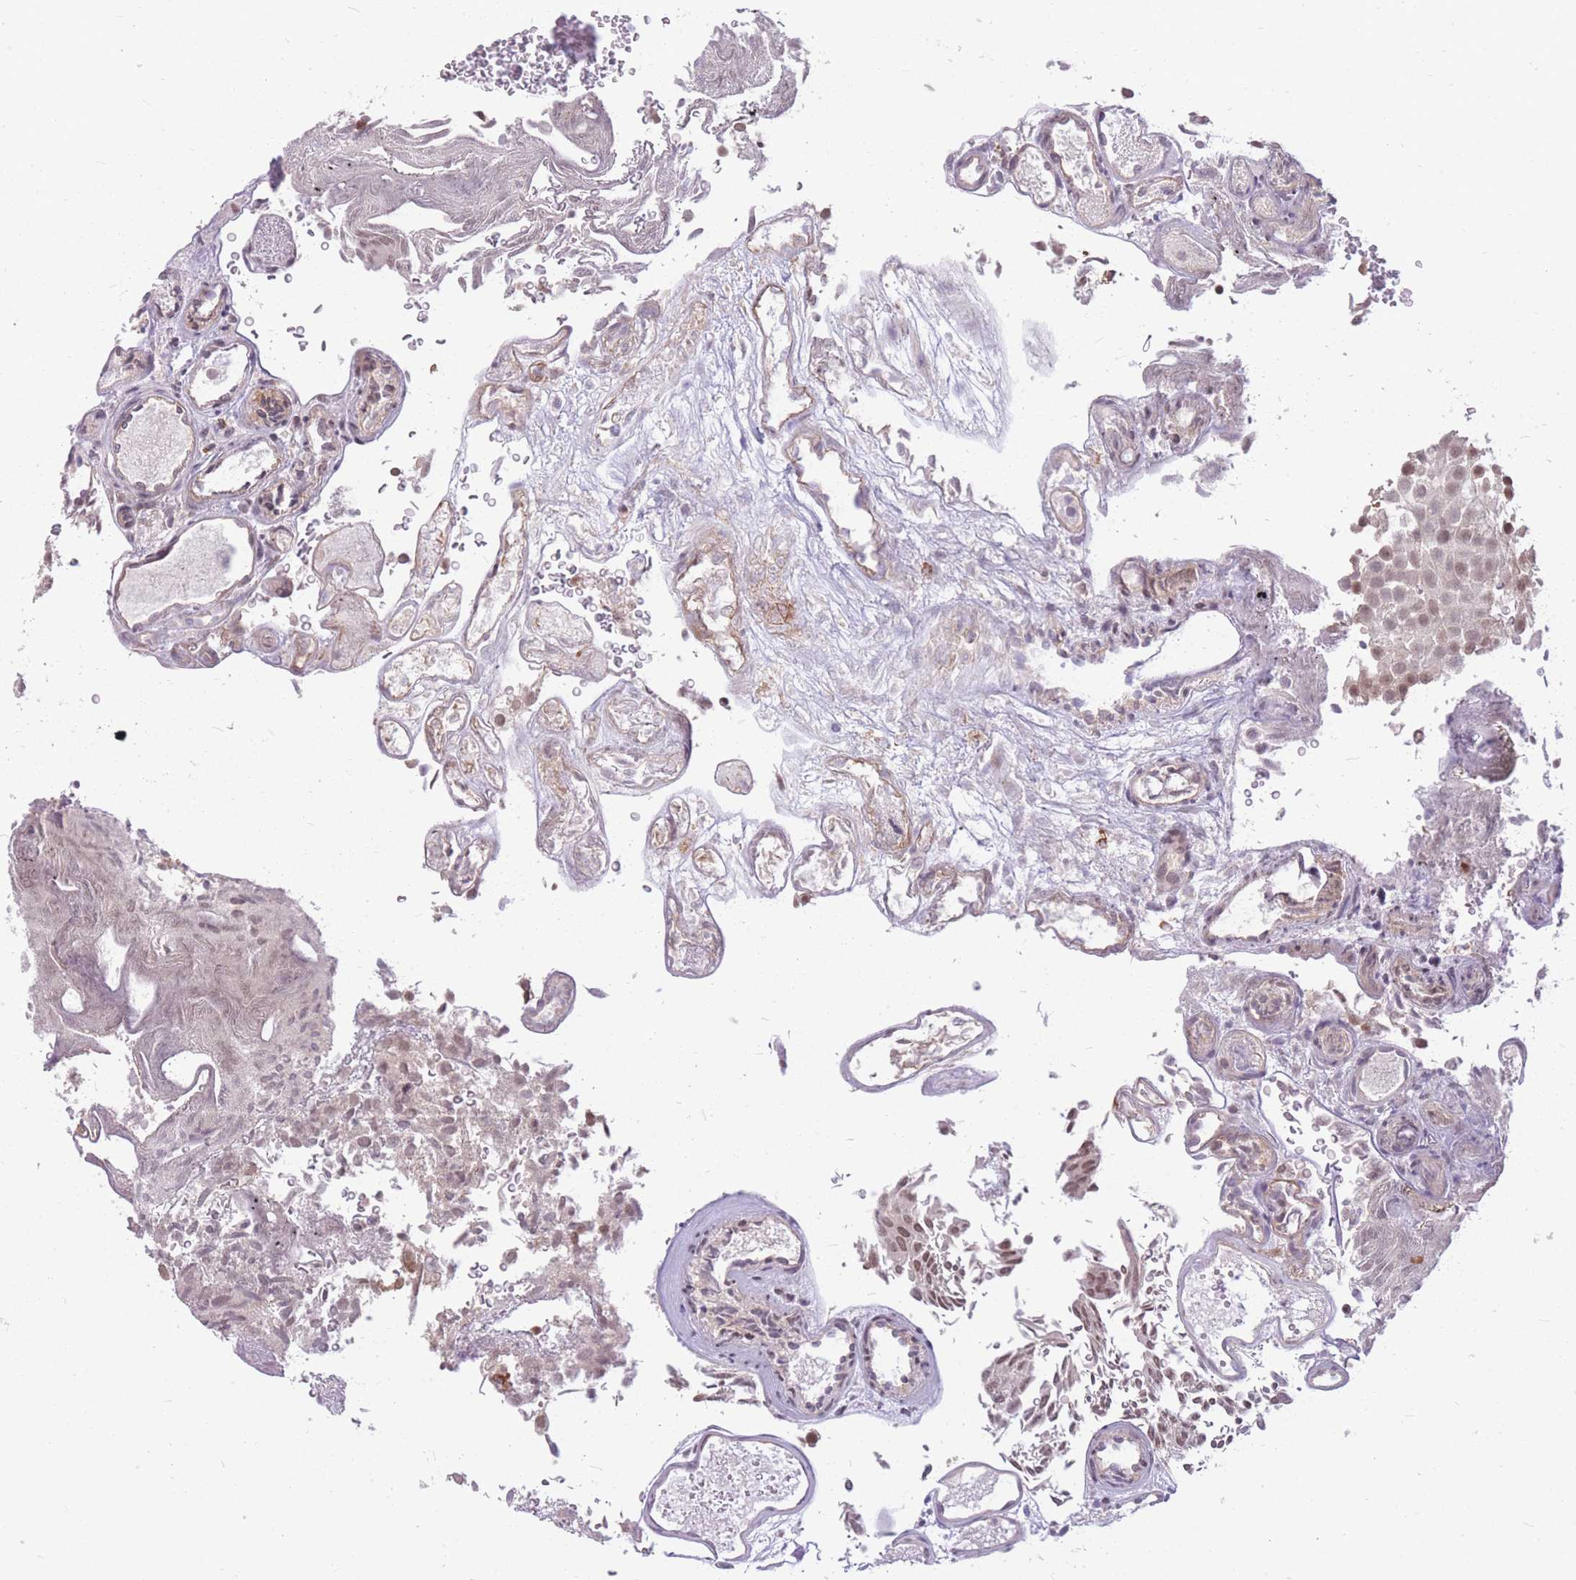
{"staining": {"intensity": "weak", "quantity": "25%-75%", "location": "nuclear"}, "tissue": "urothelial cancer", "cell_type": "Tumor cells", "image_type": "cancer", "snomed": [{"axis": "morphology", "description": "Urothelial carcinoma, Low grade"}, {"axis": "topography", "description": "Urinary bladder"}], "caption": "There is low levels of weak nuclear expression in tumor cells of urothelial cancer, as demonstrated by immunohistochemical staining (brown color).", "gene": "TCF20", "patient": {"sex": "male", "age": 78}}